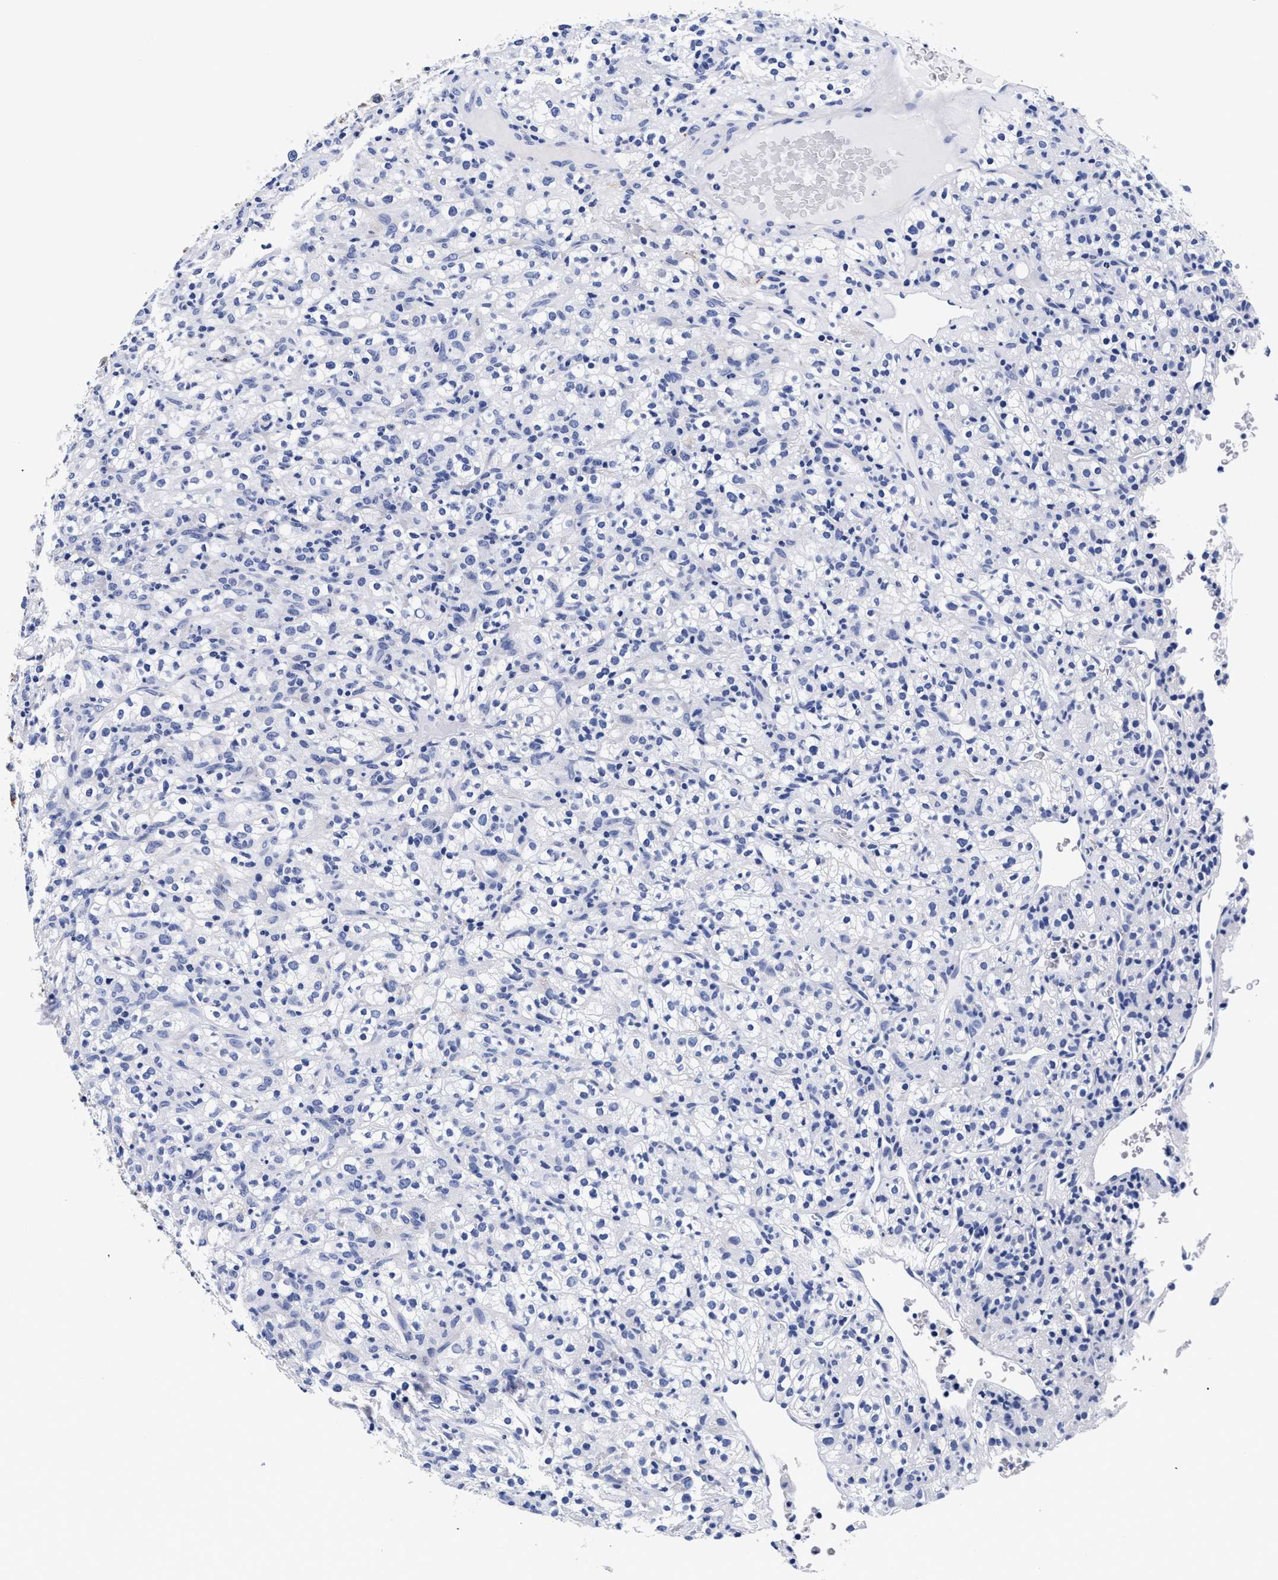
{"staining": {"intensity": "negative", "quantity": "none", "location": "none"}, "tissue": "renal cancer", "cell_type": "Tumor cells", "image_type": "cancer", "snomed": [{"axis": "morphology", "description": "Normal tissue, NOS"}, {"axis": "morphology", "description": "Adenocarcinoma, NOS"}, {"axis": "topography", "description": "Kidney"}], "caption": "Renal adenocarcinoma stained for a protein using IHC demonstrates no positivity tumor cells.", "gene": "RAB3B", "patient": {"sex": "female", "age": 72}}